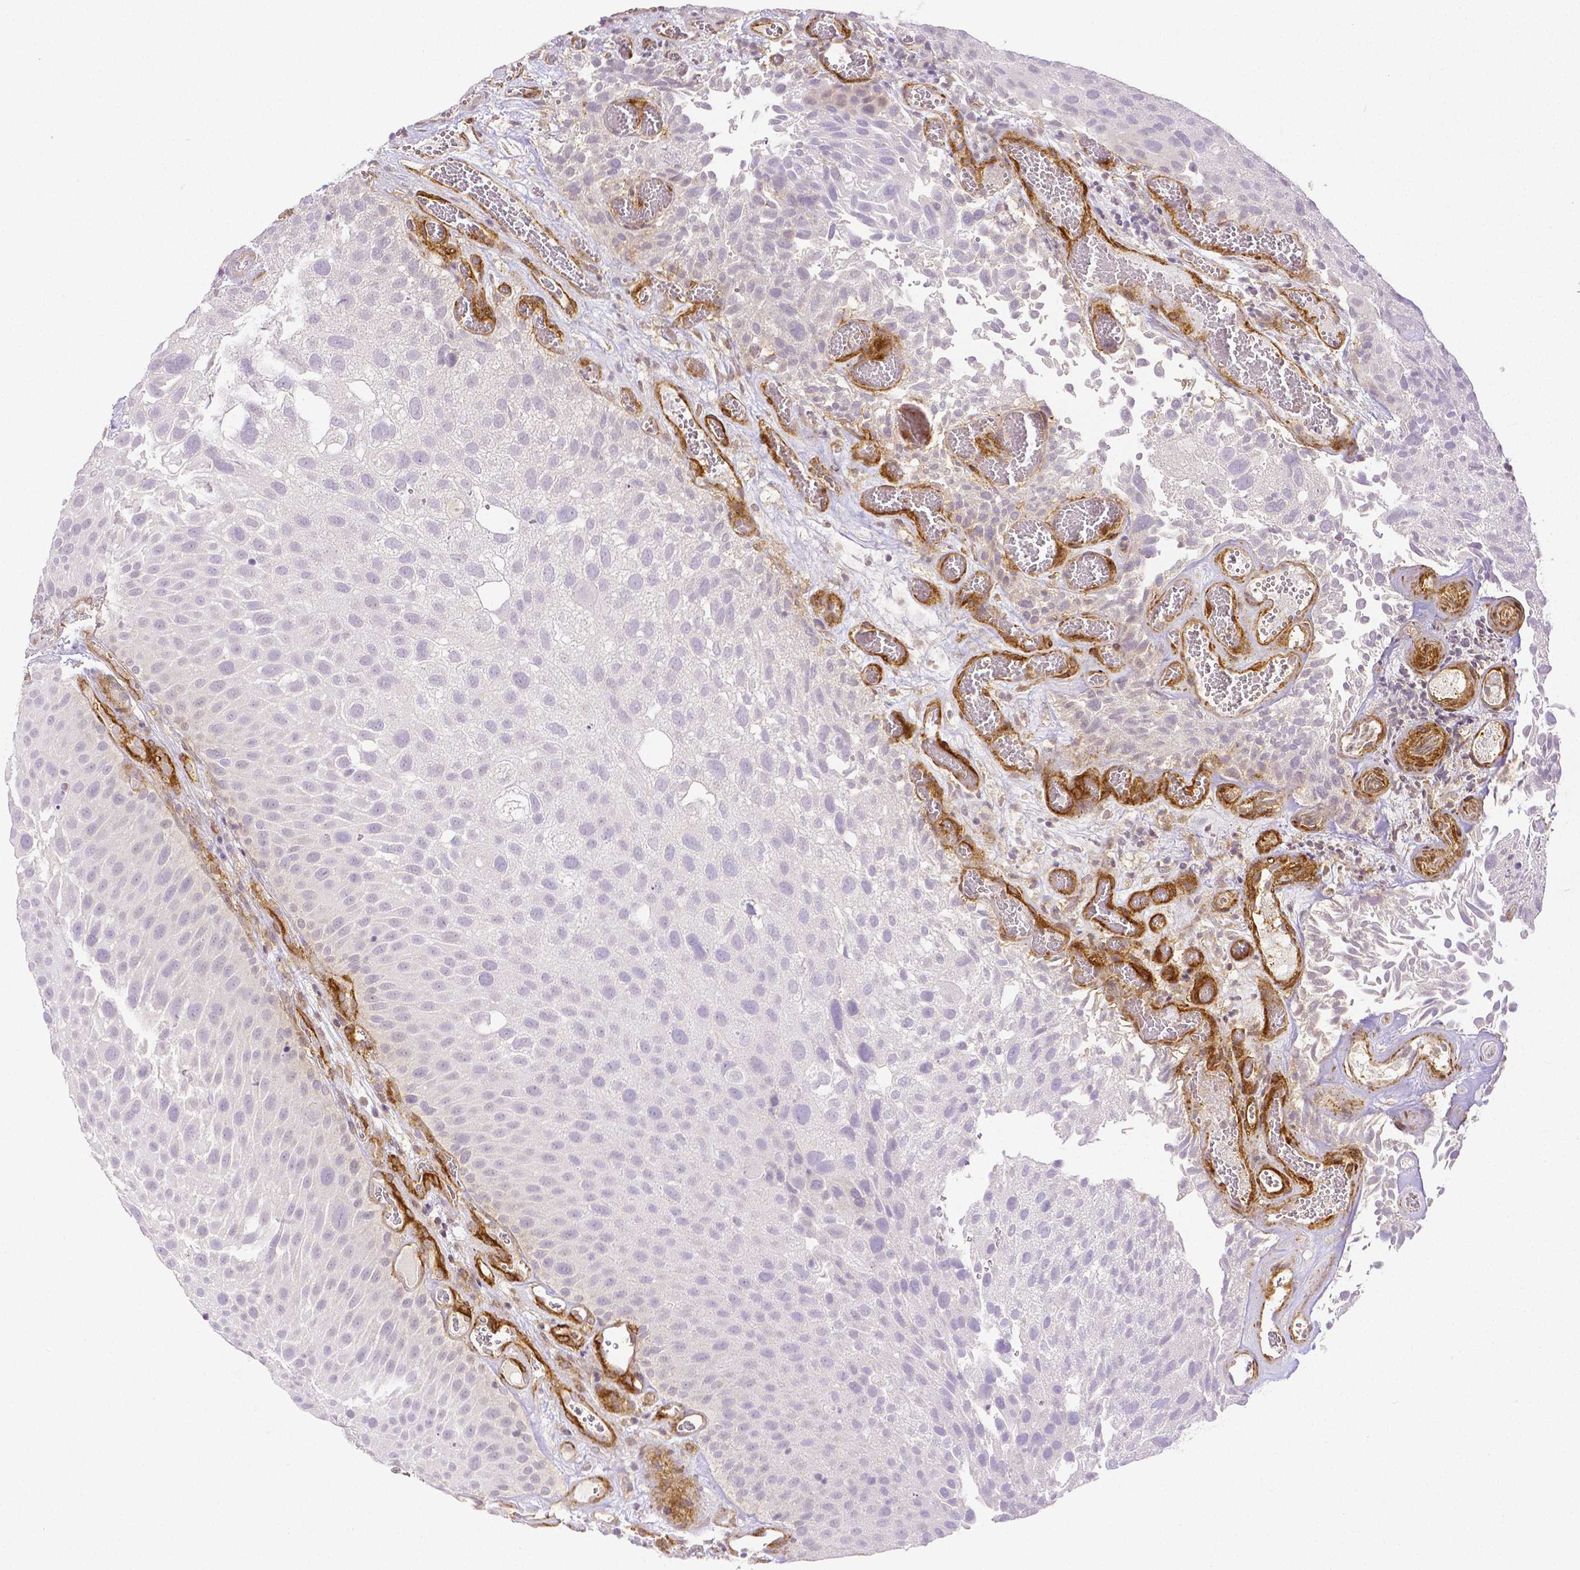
{"staining": {"intensity": "negative", "quantity": "none", "location": "none"}, "tissue": "urothelial cancer", "cell_type": "Tumor cells", "image_type": "cancer", "snomed": [{"axis": "morphology", "description": "Urothelial carcinoma, Low grade"}, {"axis": "topography", "description": "Urinary bladder"}], "caption": "Human urothelial carcinoma (low-grade) stained for a protein using immunohistochemistry displays no staining in tumor cells.", "gene": "THY1", "patient": {"sex": "male", "age": 72}}